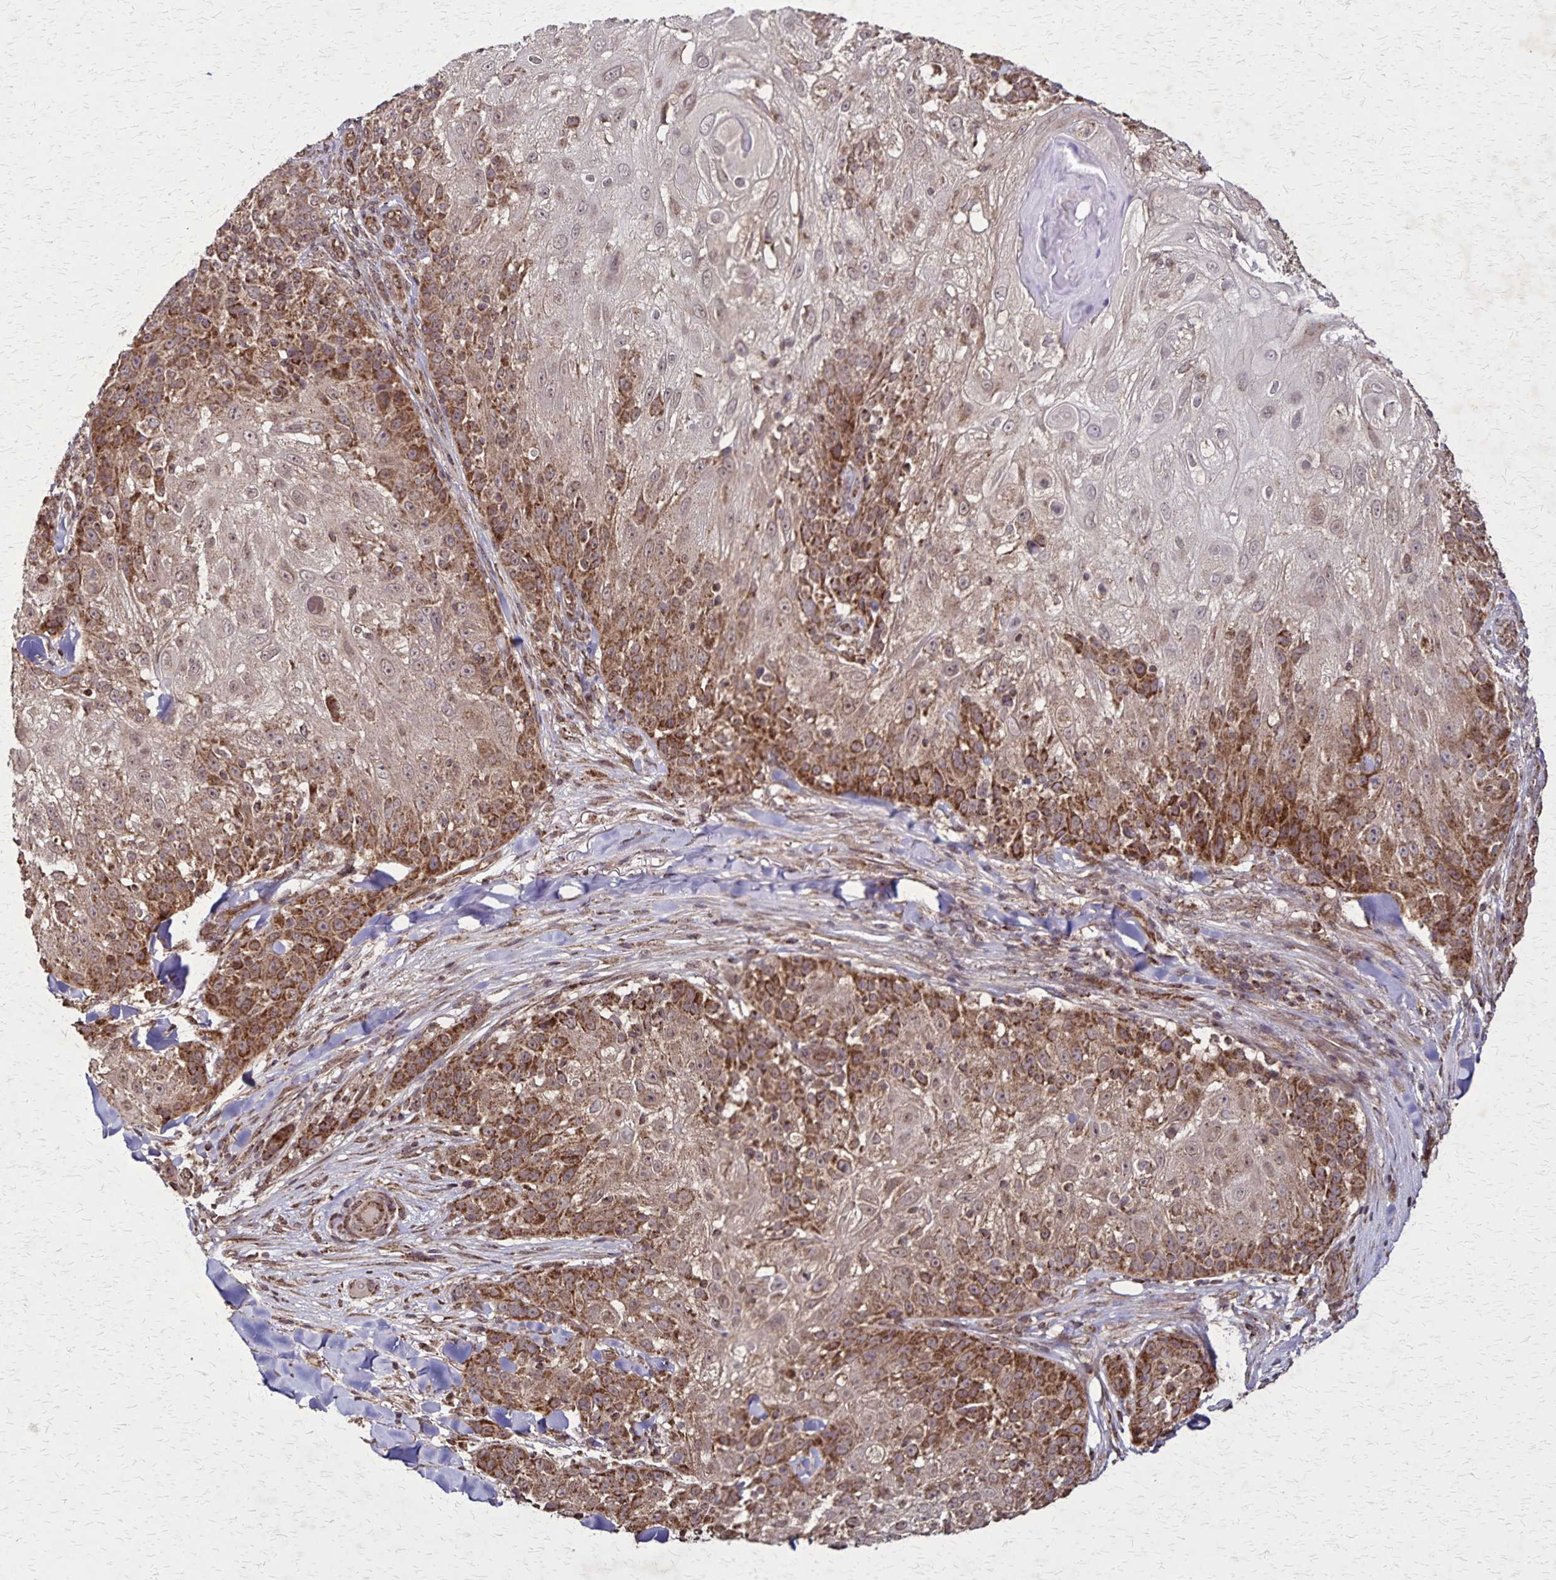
{"staining": {"intensity": "moderate", "quantity": "25%-75%", "location": "cytoplasmic/membranous"}, "tissue": "skin cancer", "cell_type": "Tumor cells", "image_type": "cancer", "snomed": [{"axis": "morphology", "description": "Normal tissue, NOS"}, {"axis": "morphology", "description": "Squamous cell carcinoma, NOS"}, {"axis": "topography", "description": "Skin"}], "caption": "Skin cancer stained with immunohistochemistry demonstrates moderate cytoplasmic/membranous staining in about 25%-75% of tumor cells.", "gene": "NFS1", "patient": {"sex": "female", "age": 83}}